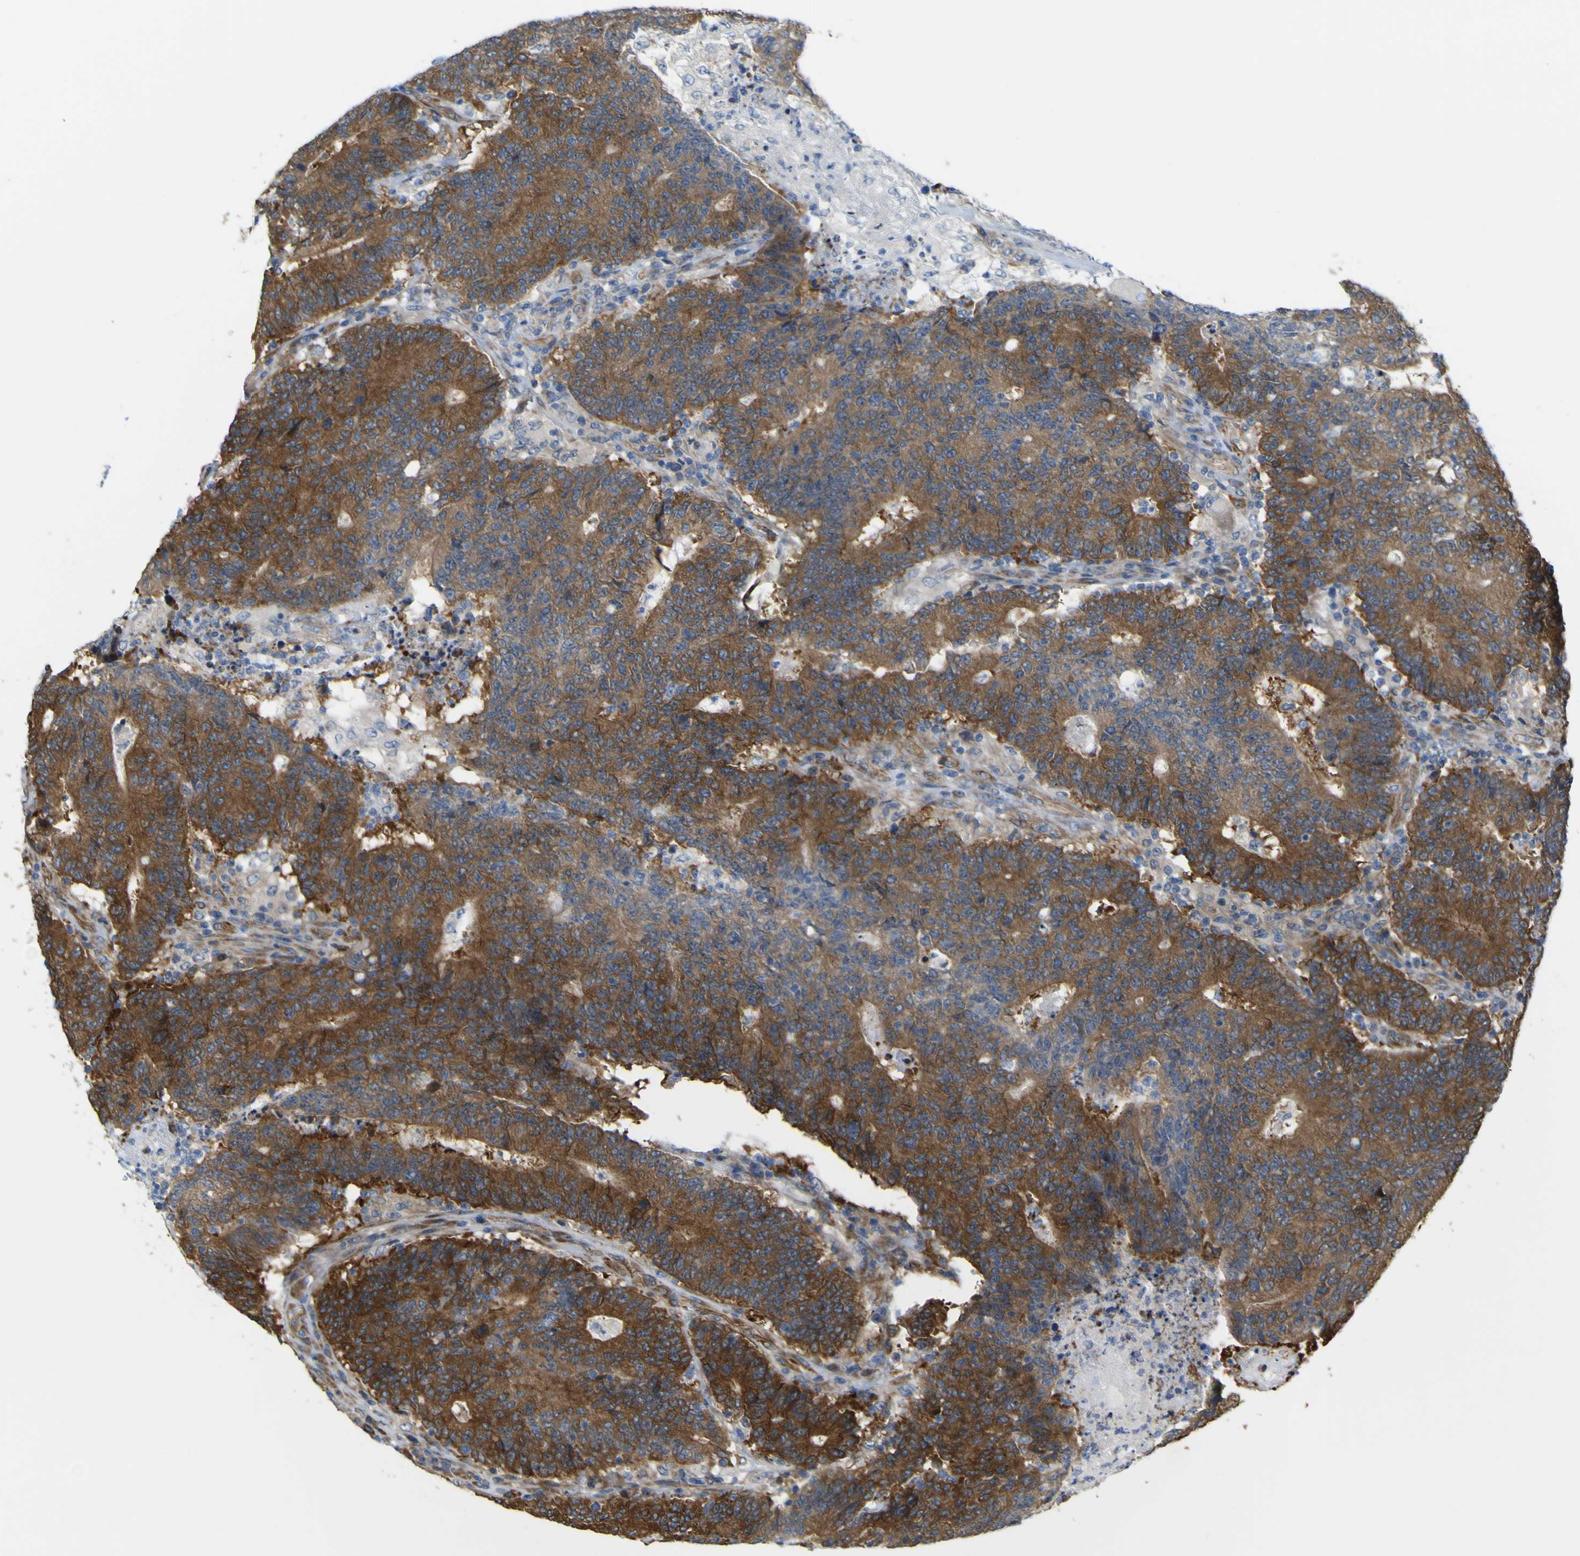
{"staining": {"intensity": "strong", "quantity": ">75%", "location": "cytoplasmic/membranous"}, "tissue": "colorectal cancer", "cell_type": "Tumor cells", "image_type": "cancer", "snomed": [{"axis": "morphology", "description": "Normal tissue, NOS"}, {"axis": "morphology", "description": "Adenocarcinoma, NOS"}, {"axis": "topography", "description": "Colon"}], "caption": "Adenocarcinoma (colorectal) was stained to show a protein in brown. There is high levels of strong cytoplasmic/membranous staining in about >75% of tumor cells.", "gene": "JPH1", "patient": {"sex": "female", "age": 75}}